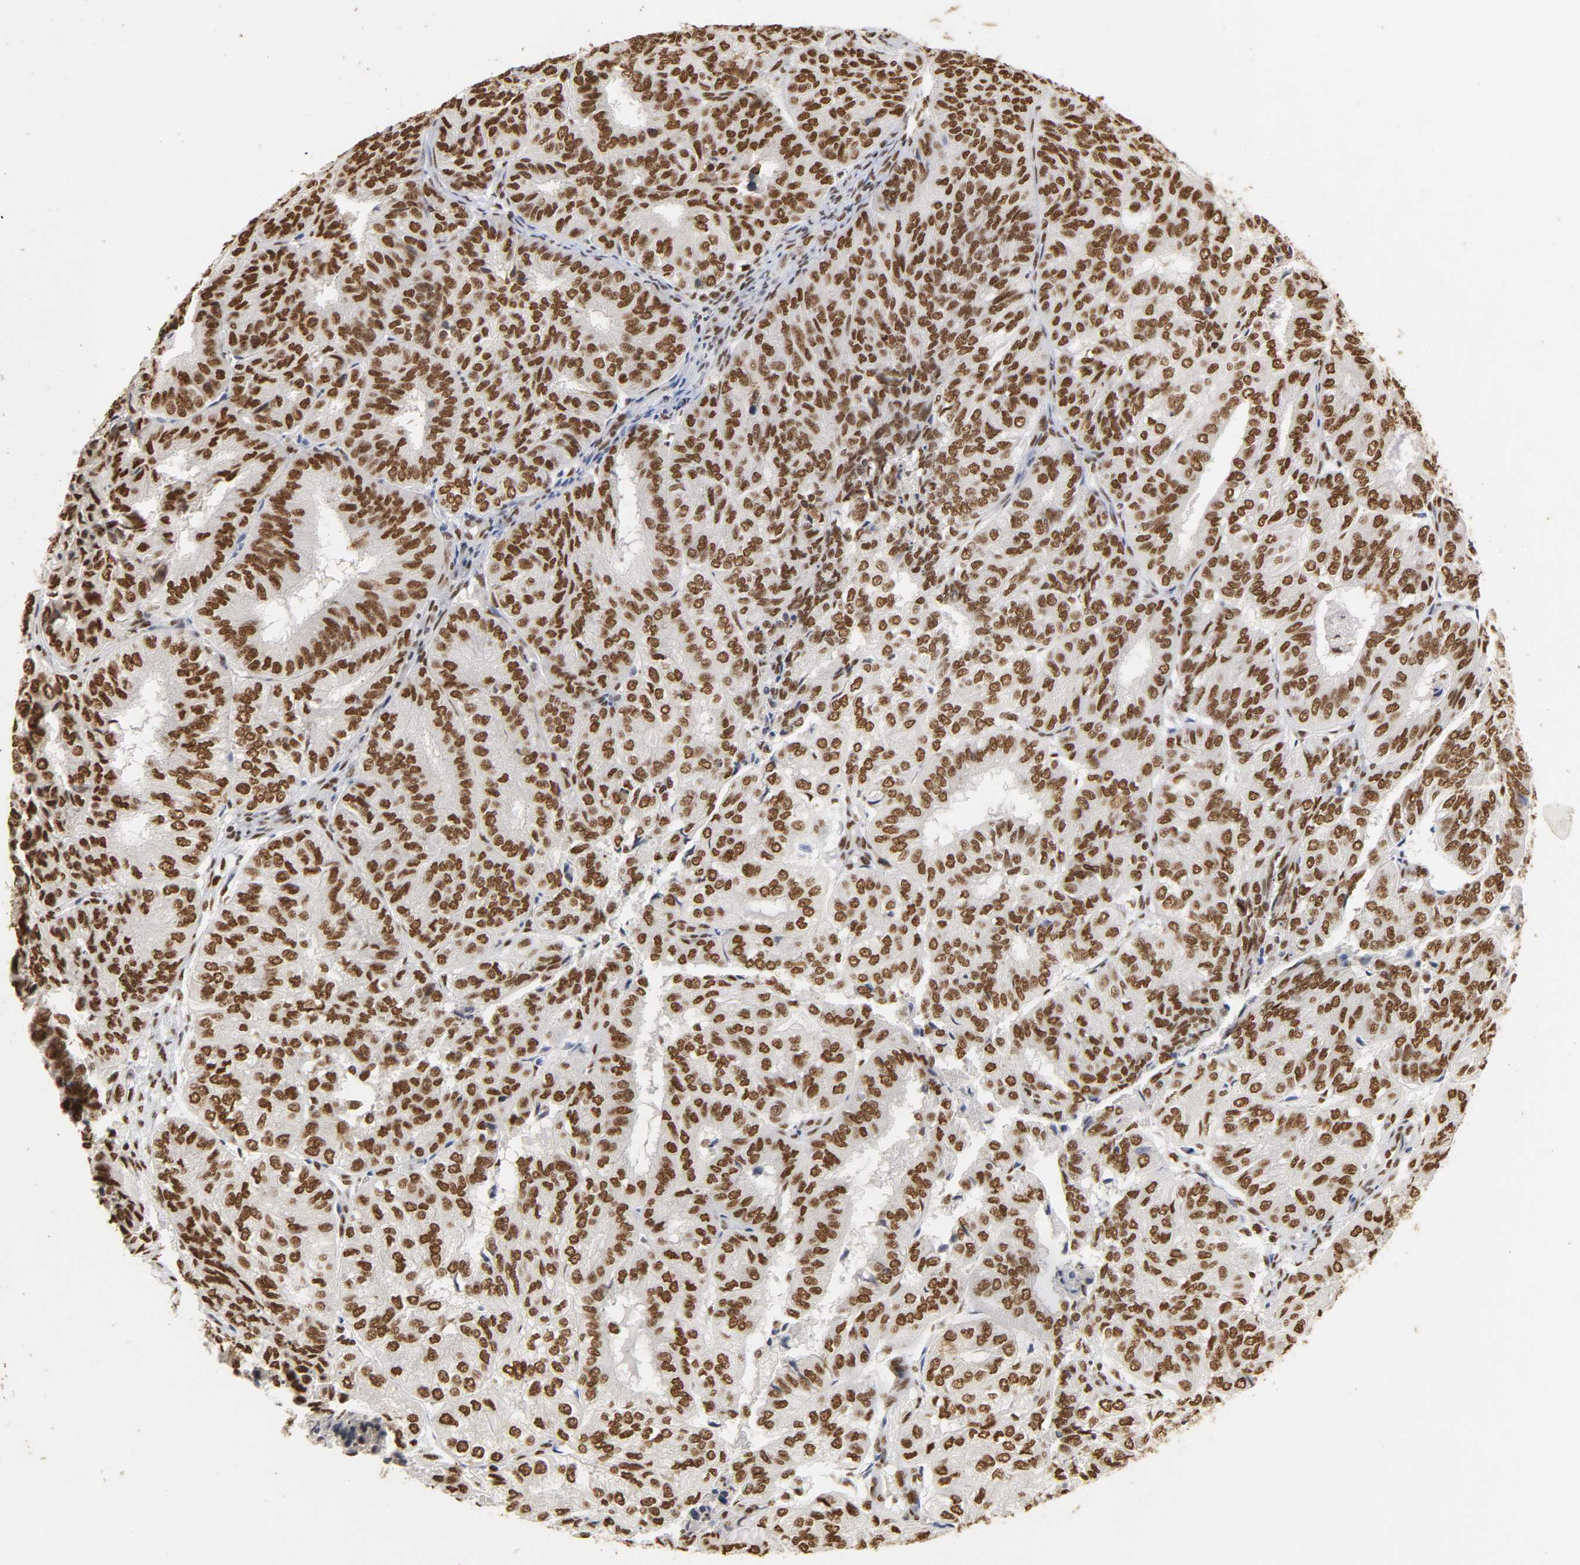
{"staining": {"intensity": "strong", "quantity": ">75%", "location": "nuclear"}, "tissue": "endometrial cancer", "cell_type": "Tumor cells", "image_type": "cancer", "snomed": [{"axis": "morphology", "description": "Adenocarcinoma, NOS"}, {"axis": "topography", "description": "Uterus"}], "caption": "Immunohistochemical staining of endometrial adenocarcinoma reveals strong nuclear protein expression in approximately >75% of tumor cells.", "gene": "HNRNPC", "patient": {"sex": "female", "age": 60}}